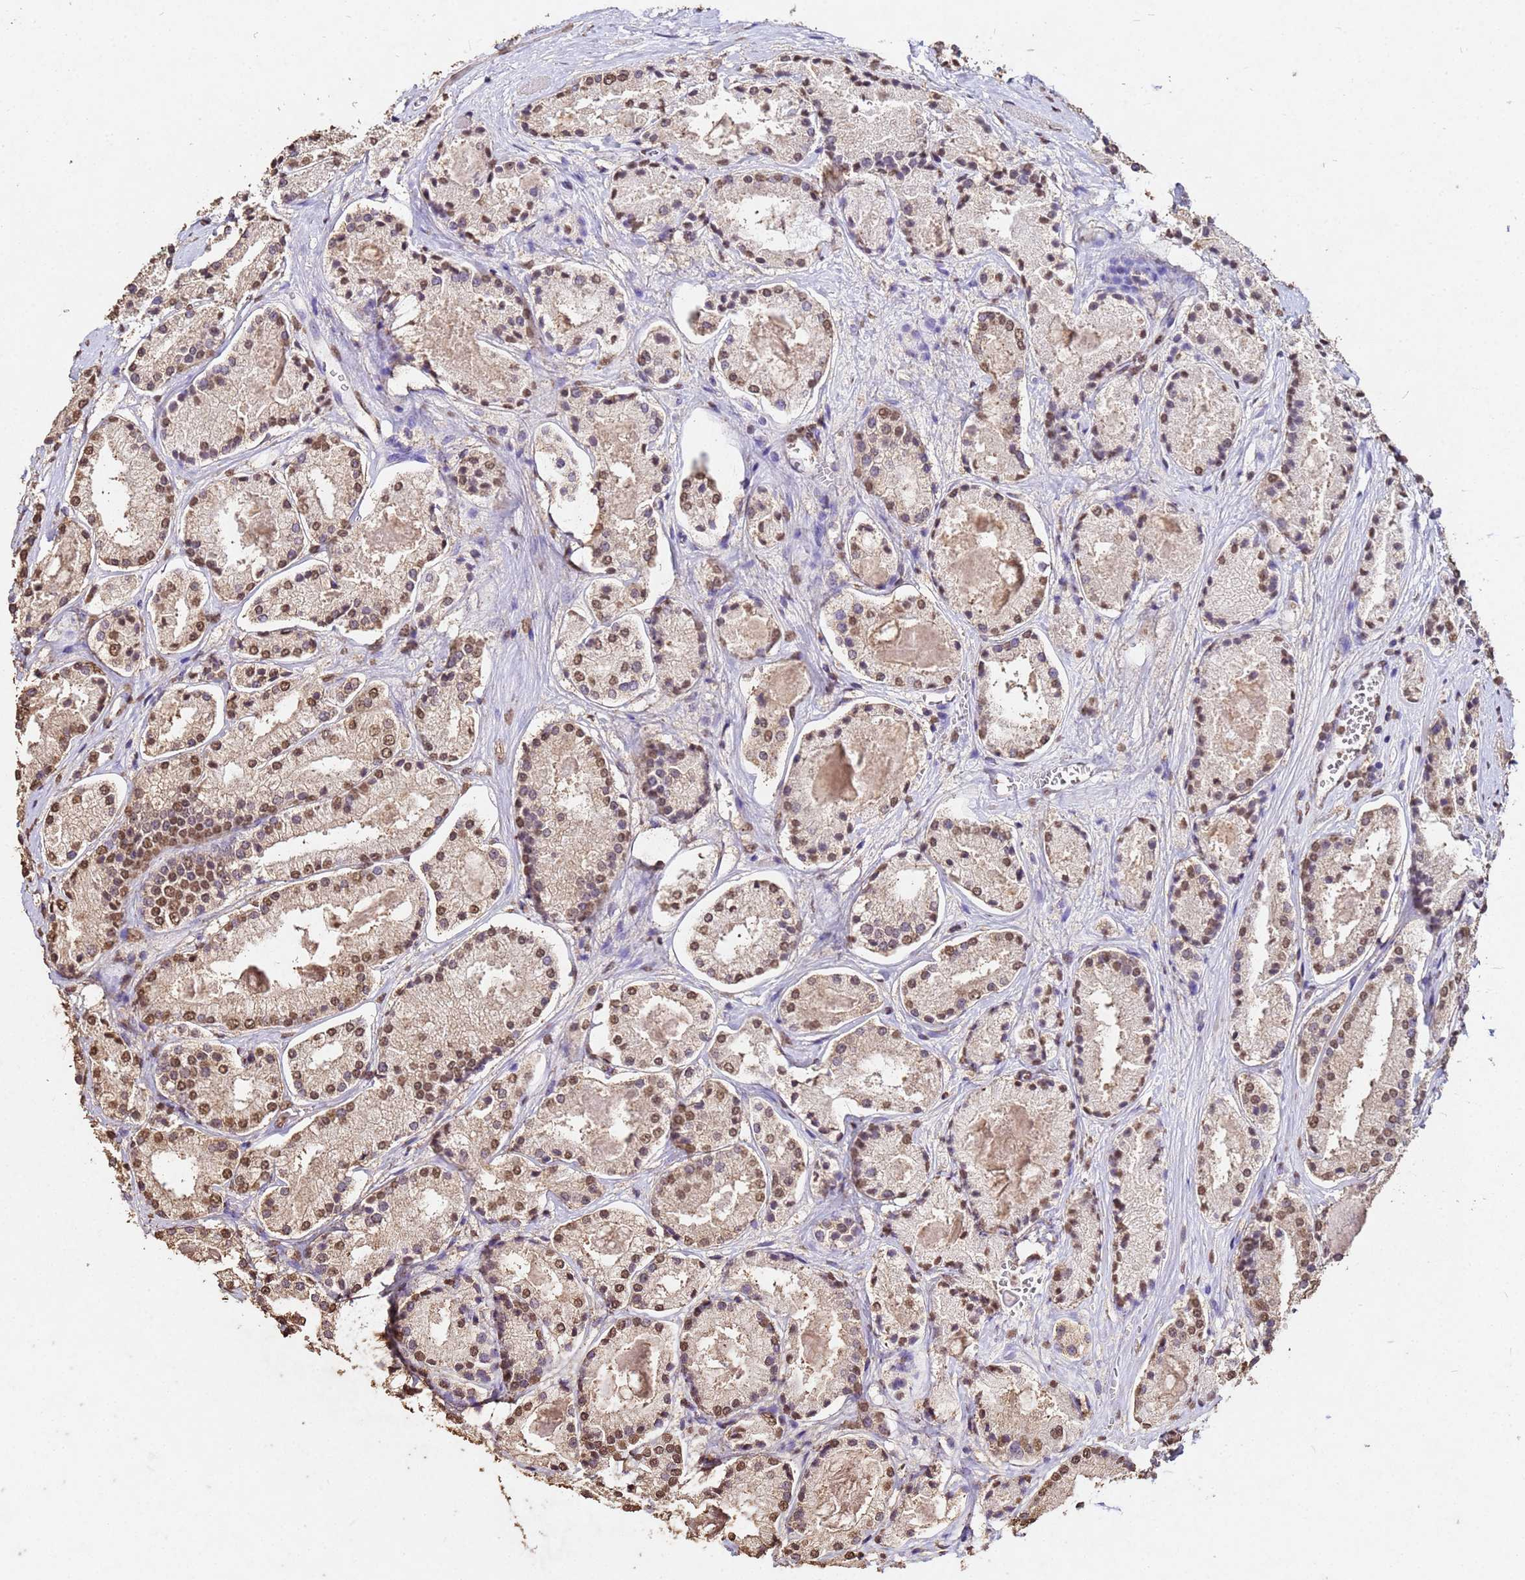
{"staining": {"intensity": "moderate", "quantity": ">75%", "location": "nuclear"}, "tissue": "prostate cancer", "cell_type": "Tumor cells", "image_type": "cancer", "snomed": [{"axis": "morphology", "description": "Adenocarcinoma, High grade"}, {"axis": "topography", "description": "Prostate"}], "caption": "Human prostate cancer stained with a brown dye displays moderate nuclear positive staining in about >75% of tumor cells.", "gene": "MYOCD", "patient": {"sex": "male", "age": 67}}